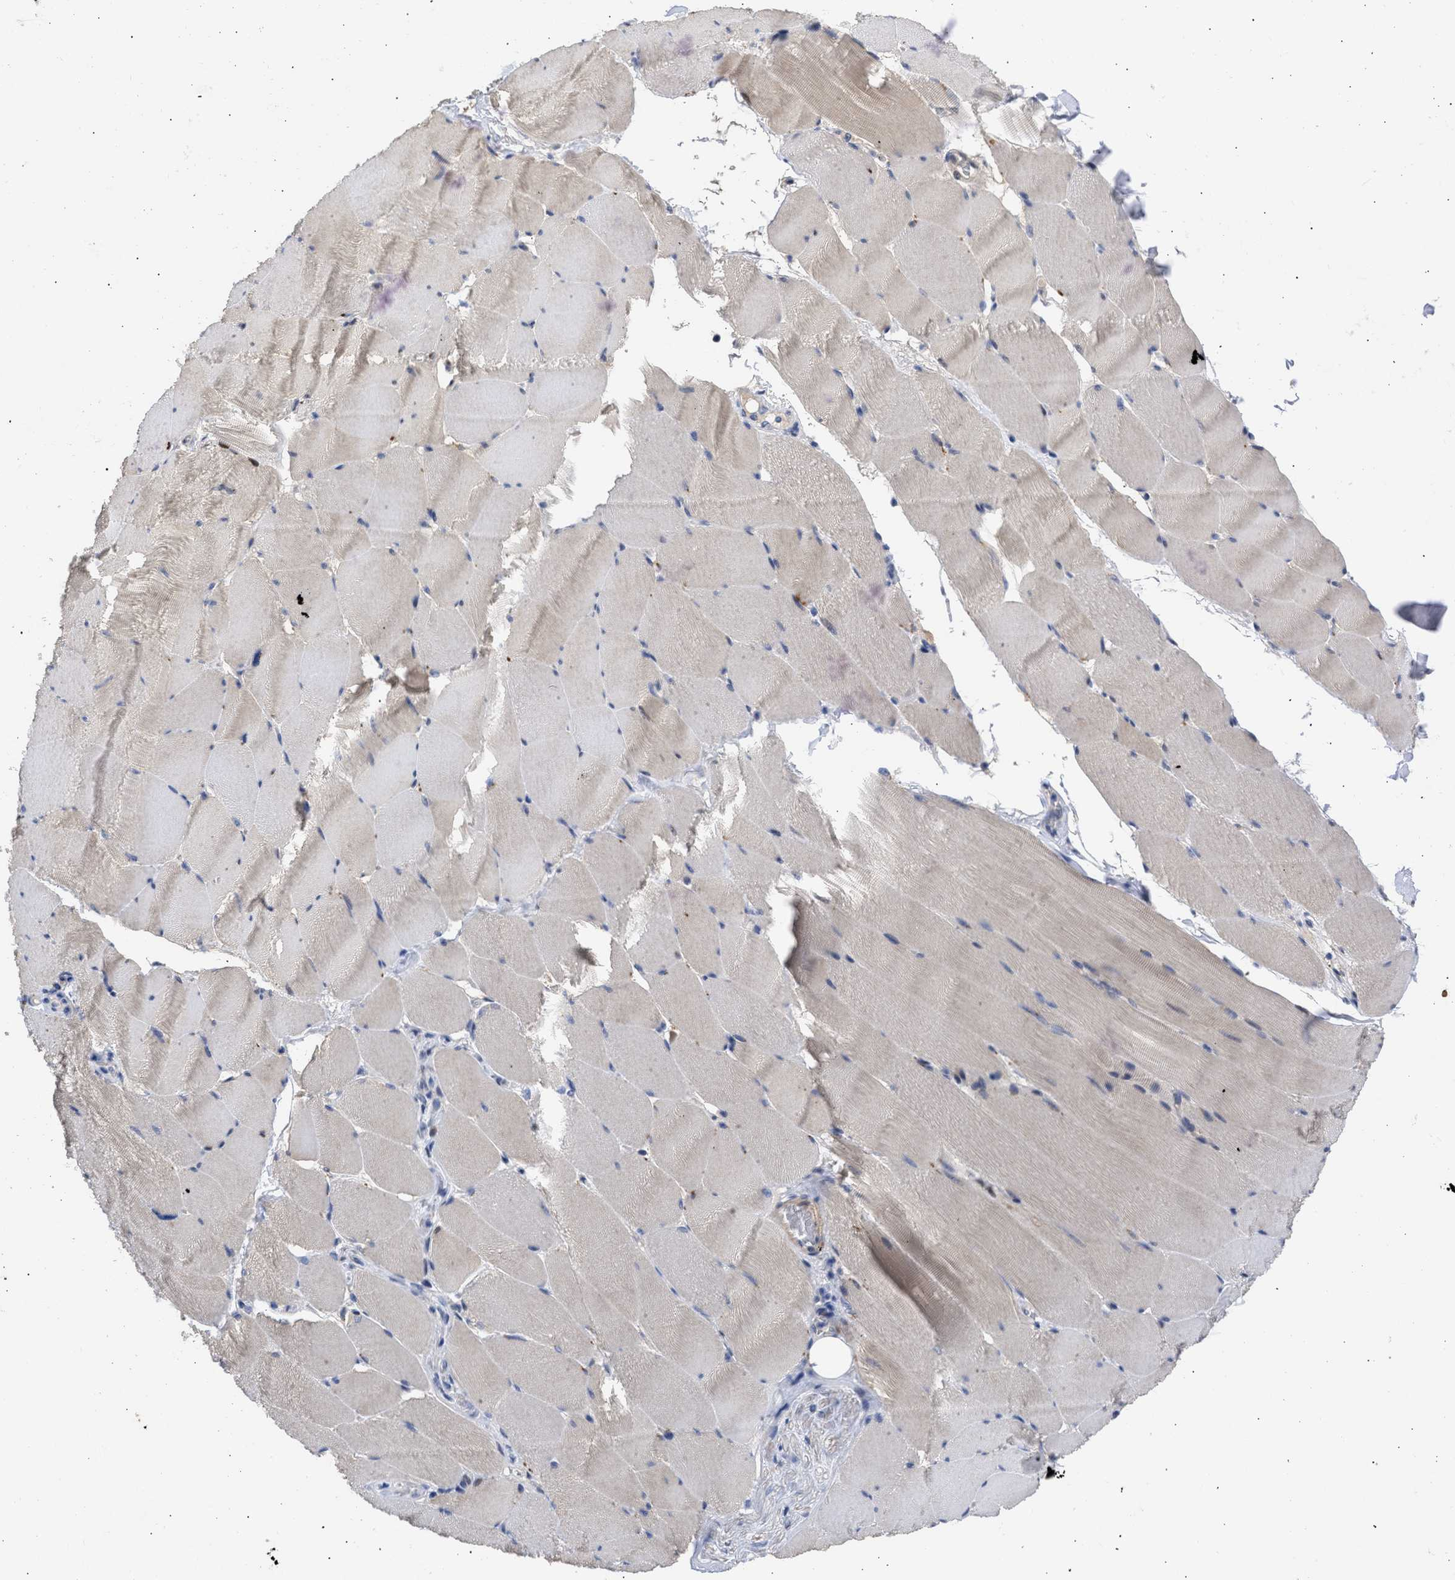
{"staining": {"intensity": "weak", "quantity": "<25%", "location": "cytoplasmic/membranous"}, "tissue": "skeletal muscle", "cell_type": "Myocytes", "image_type": "normal", "snomed": [{"axis": "morphology", "description": "Normal tissue, NOS"}, {"axis": "topography", "description": "Skeletal muscle"}], "caption": "This is an IHC micrograph of unremarkable skeletal muscle. There is no positivity in myocytes.", "gene": "ARHGEF4", "patient": {"sex": "male", "age": 62}}